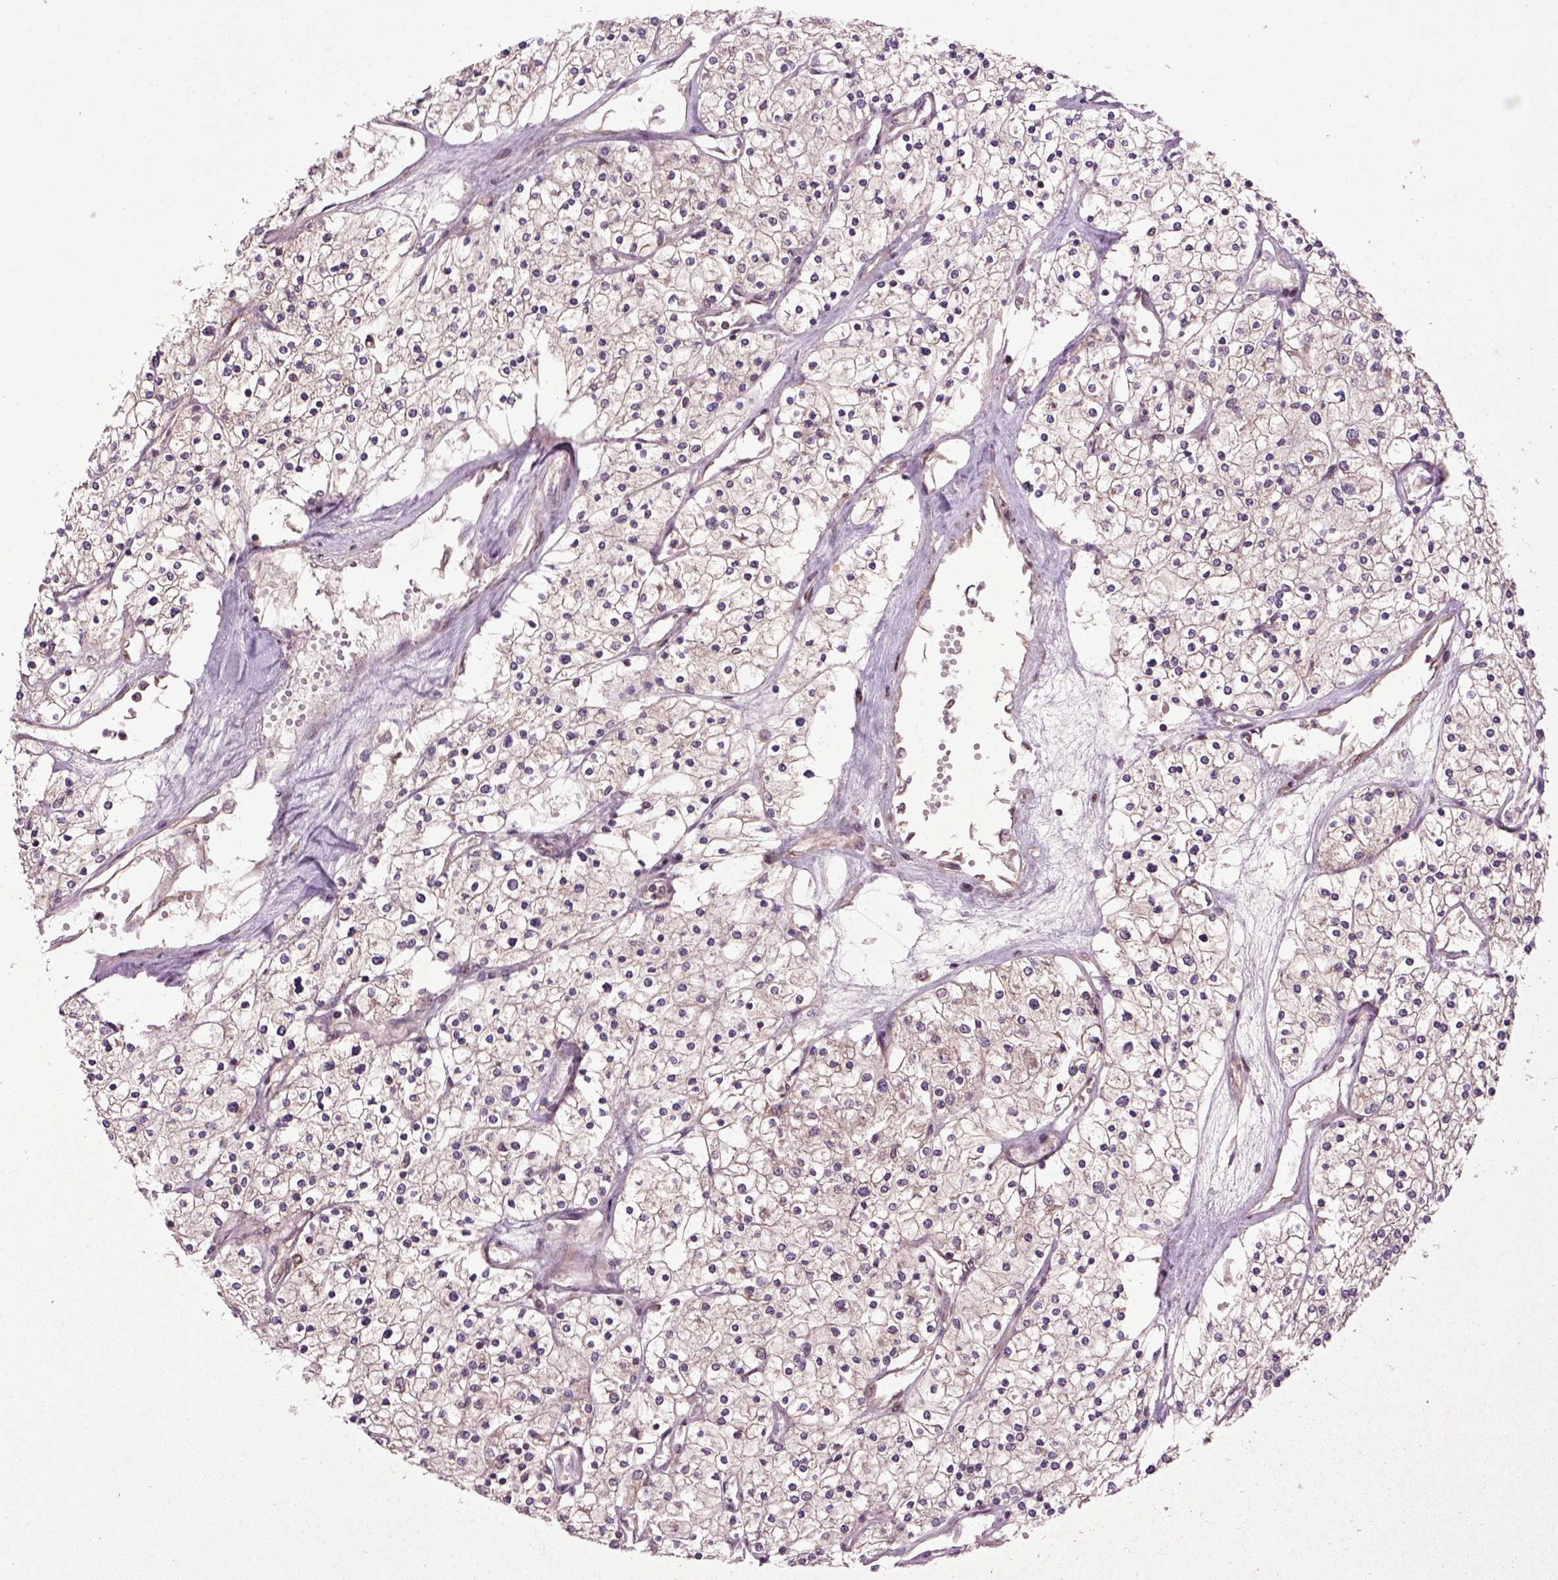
{"staining": {"intensity": "negative", "quantity": "none", "location": "none"}, "tissue": "renal cancer", "cell_type": "Tumor cells", "image_type": "cancer", "snomed": [{"axis": "morphology", "description": "Adenocarcinoma, NOS"}, {"axis": "topography", "description": "Kidney"}], "caption": "Tumor cells show no significant protein staining in renal adenocarcinoma.", "gene": "WDR48", "patient": {"sex": "male", "age": 80}}